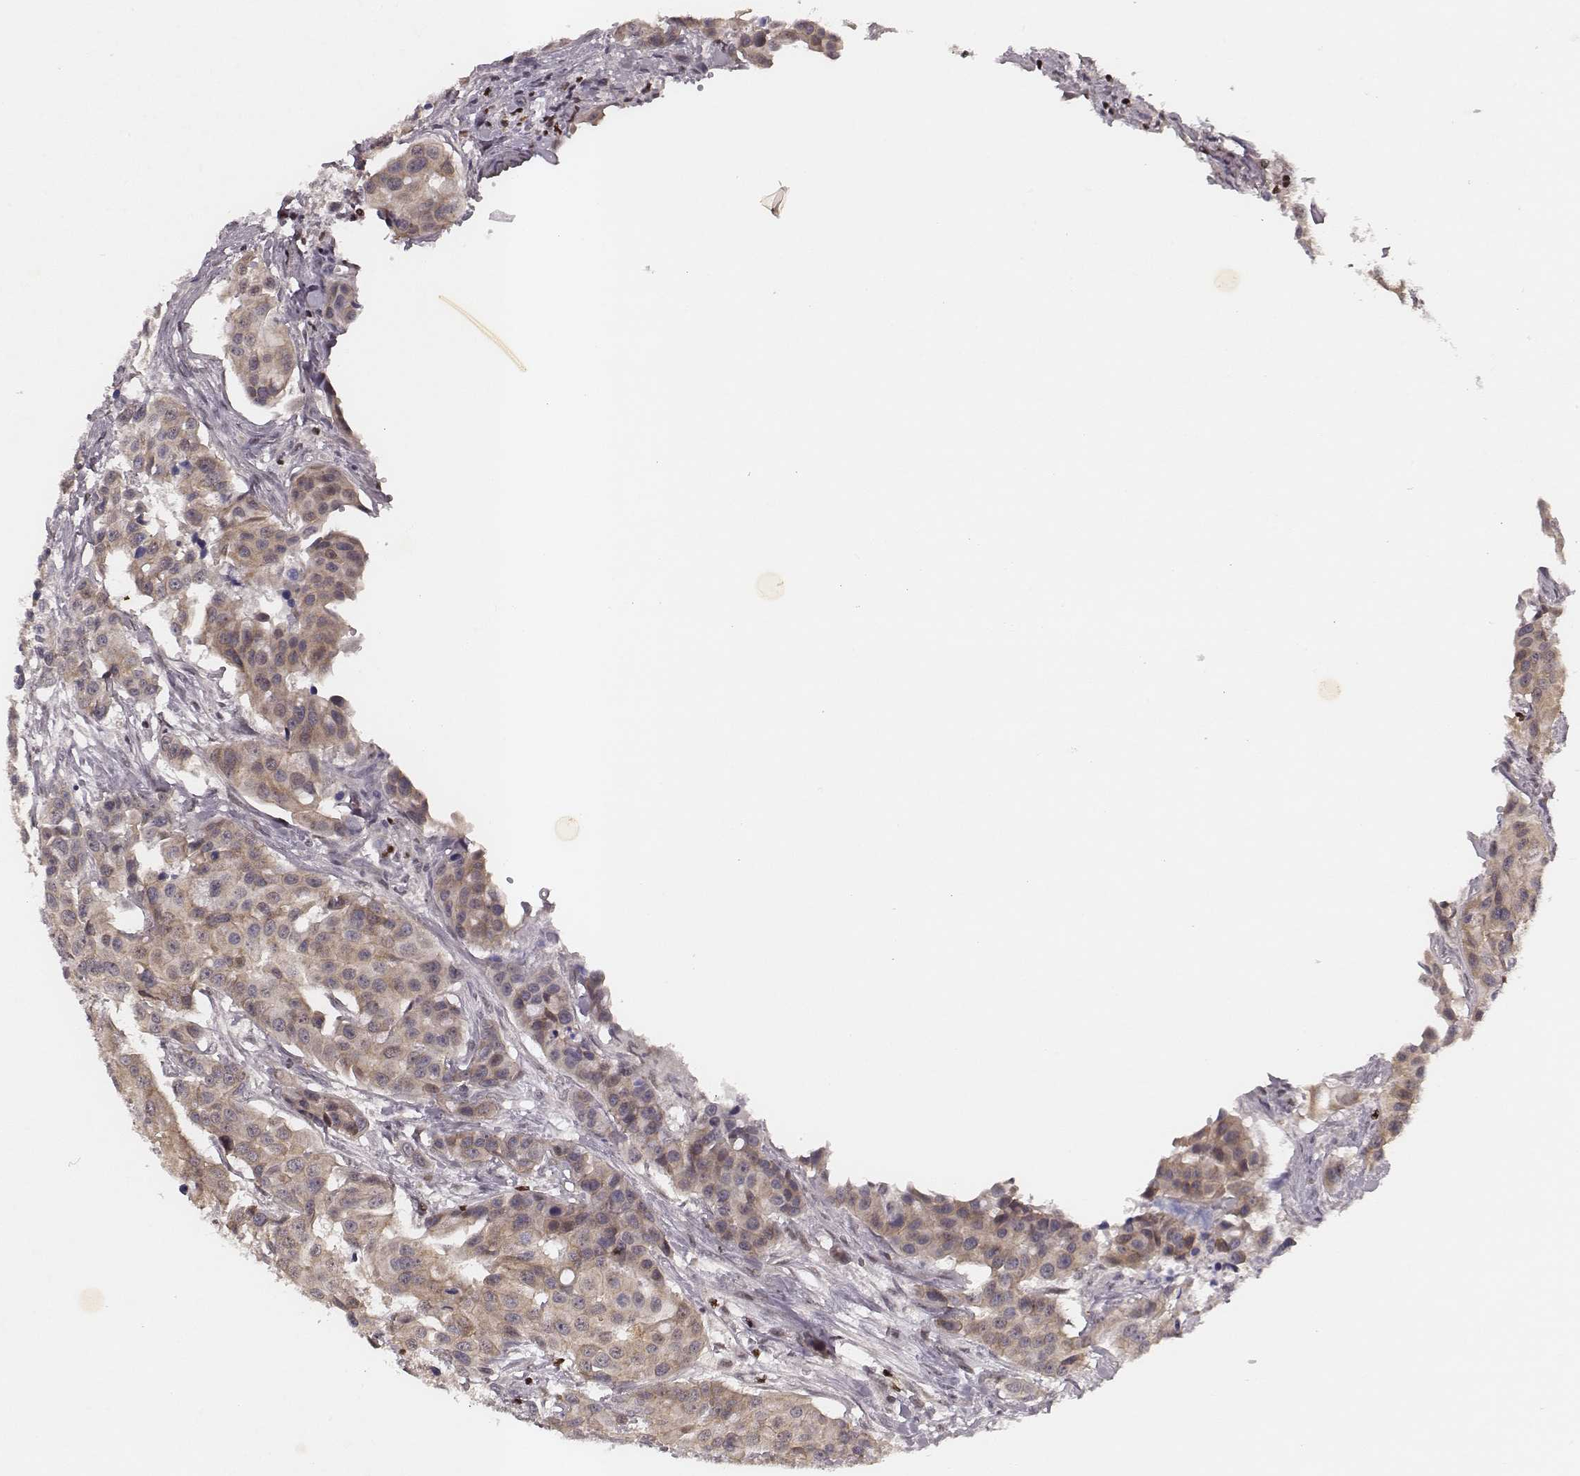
{"staining": {"intensity": "weak", "quantity": "25%-75%", "location": "cytoplasmic/membranous"}, "tissue": "head and neck cancer", "cell_type": "Tumor cells", "image_type": "cancer", "snomed": [{"axis": "morphology", "description": "Adenocarcinoma, NOS"}, {"axis": "topography", "description": "Head-Neck"}], "caption": "There is low levels of weak cytoplasmic/membranous staining in tumor cells of head and neck cancer, as demonstrated by immunohistochemical staining (brown color).", "gene": "WDR59", "patient": {"sex": "male", "age": 76}}